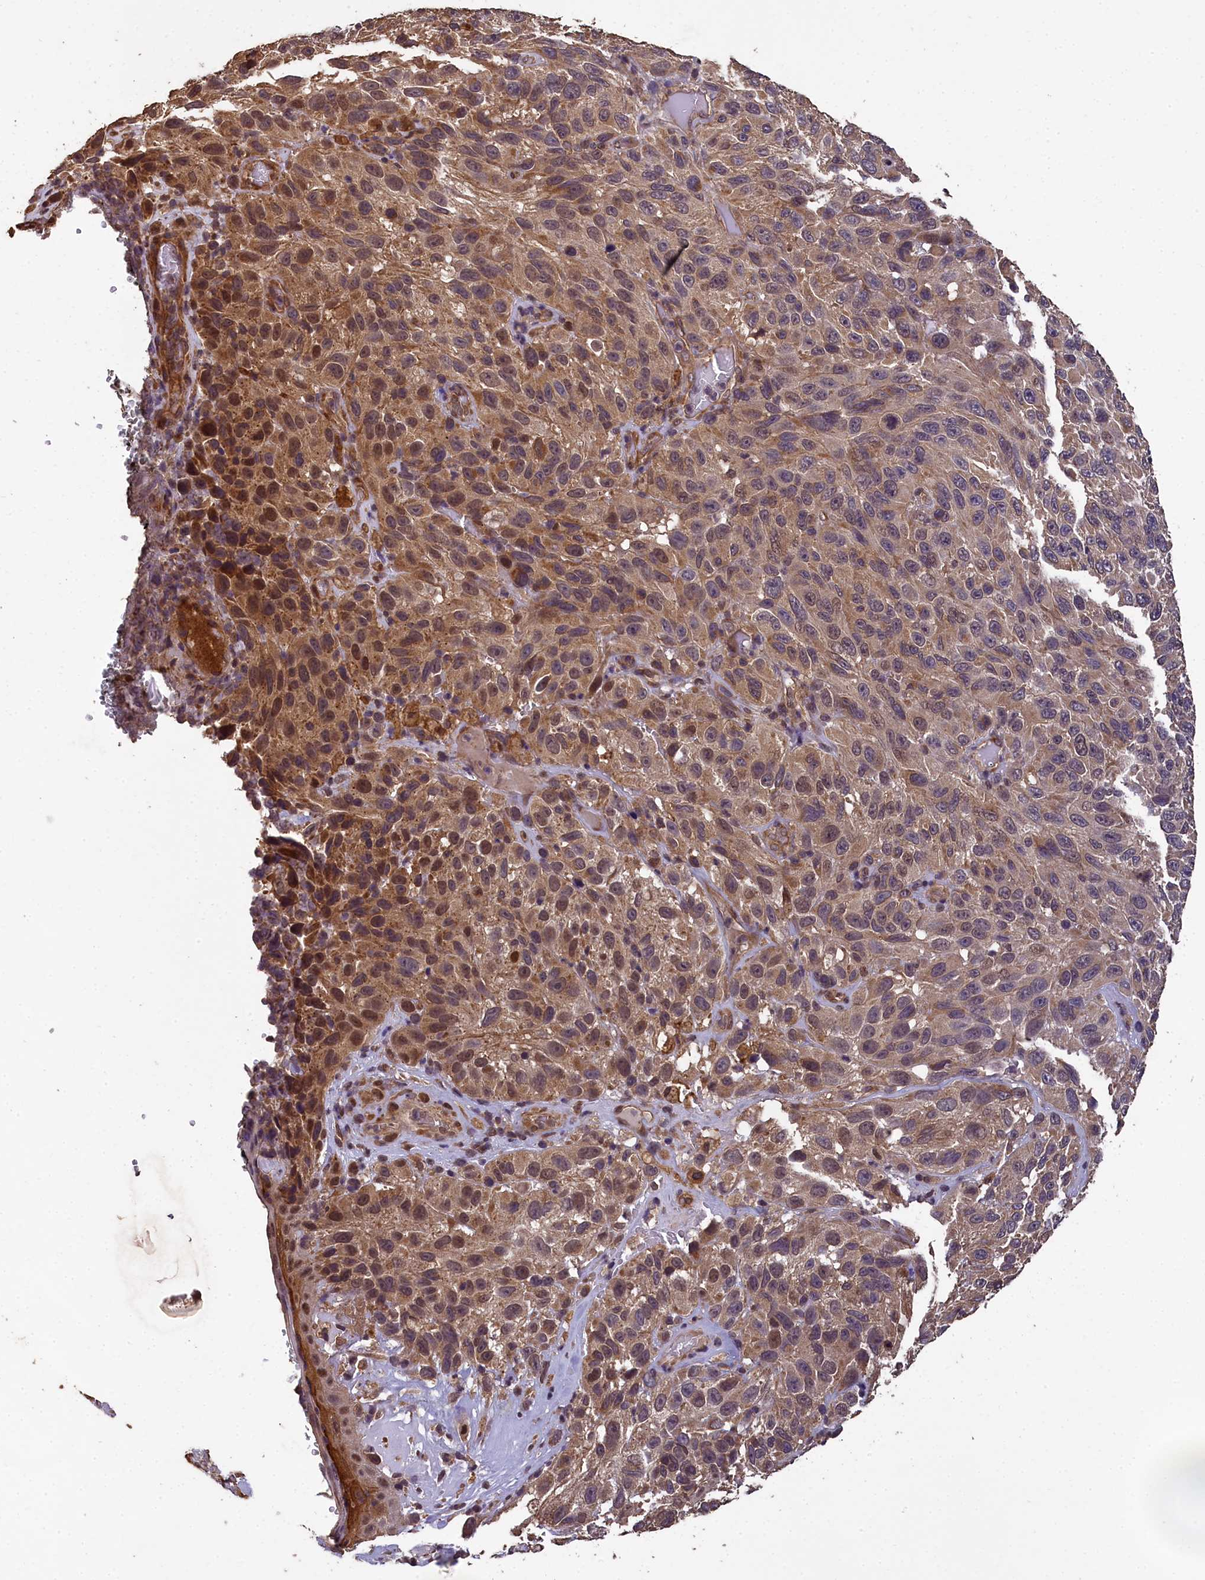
{"staining": {"intensity": "moderate", "quantity": "25%-75%", "location": "cytoplasmic/membranous"}, "tissue": "melanoma", "cell_type": "Tumor cells", "image_type": "cancer", "snomed": [{"axis": "morphology", "description": "Malignant melanoma, NOS"}, {"axis": "topography", "description": "Skin"}], "caption": "This is an image of IHC staining of melanoma, which shows moderate expression in the cytoplasmic/membranous of tumor cells.", "gene": "CHD9", "patient": {"sex": "female", "age": 96}}